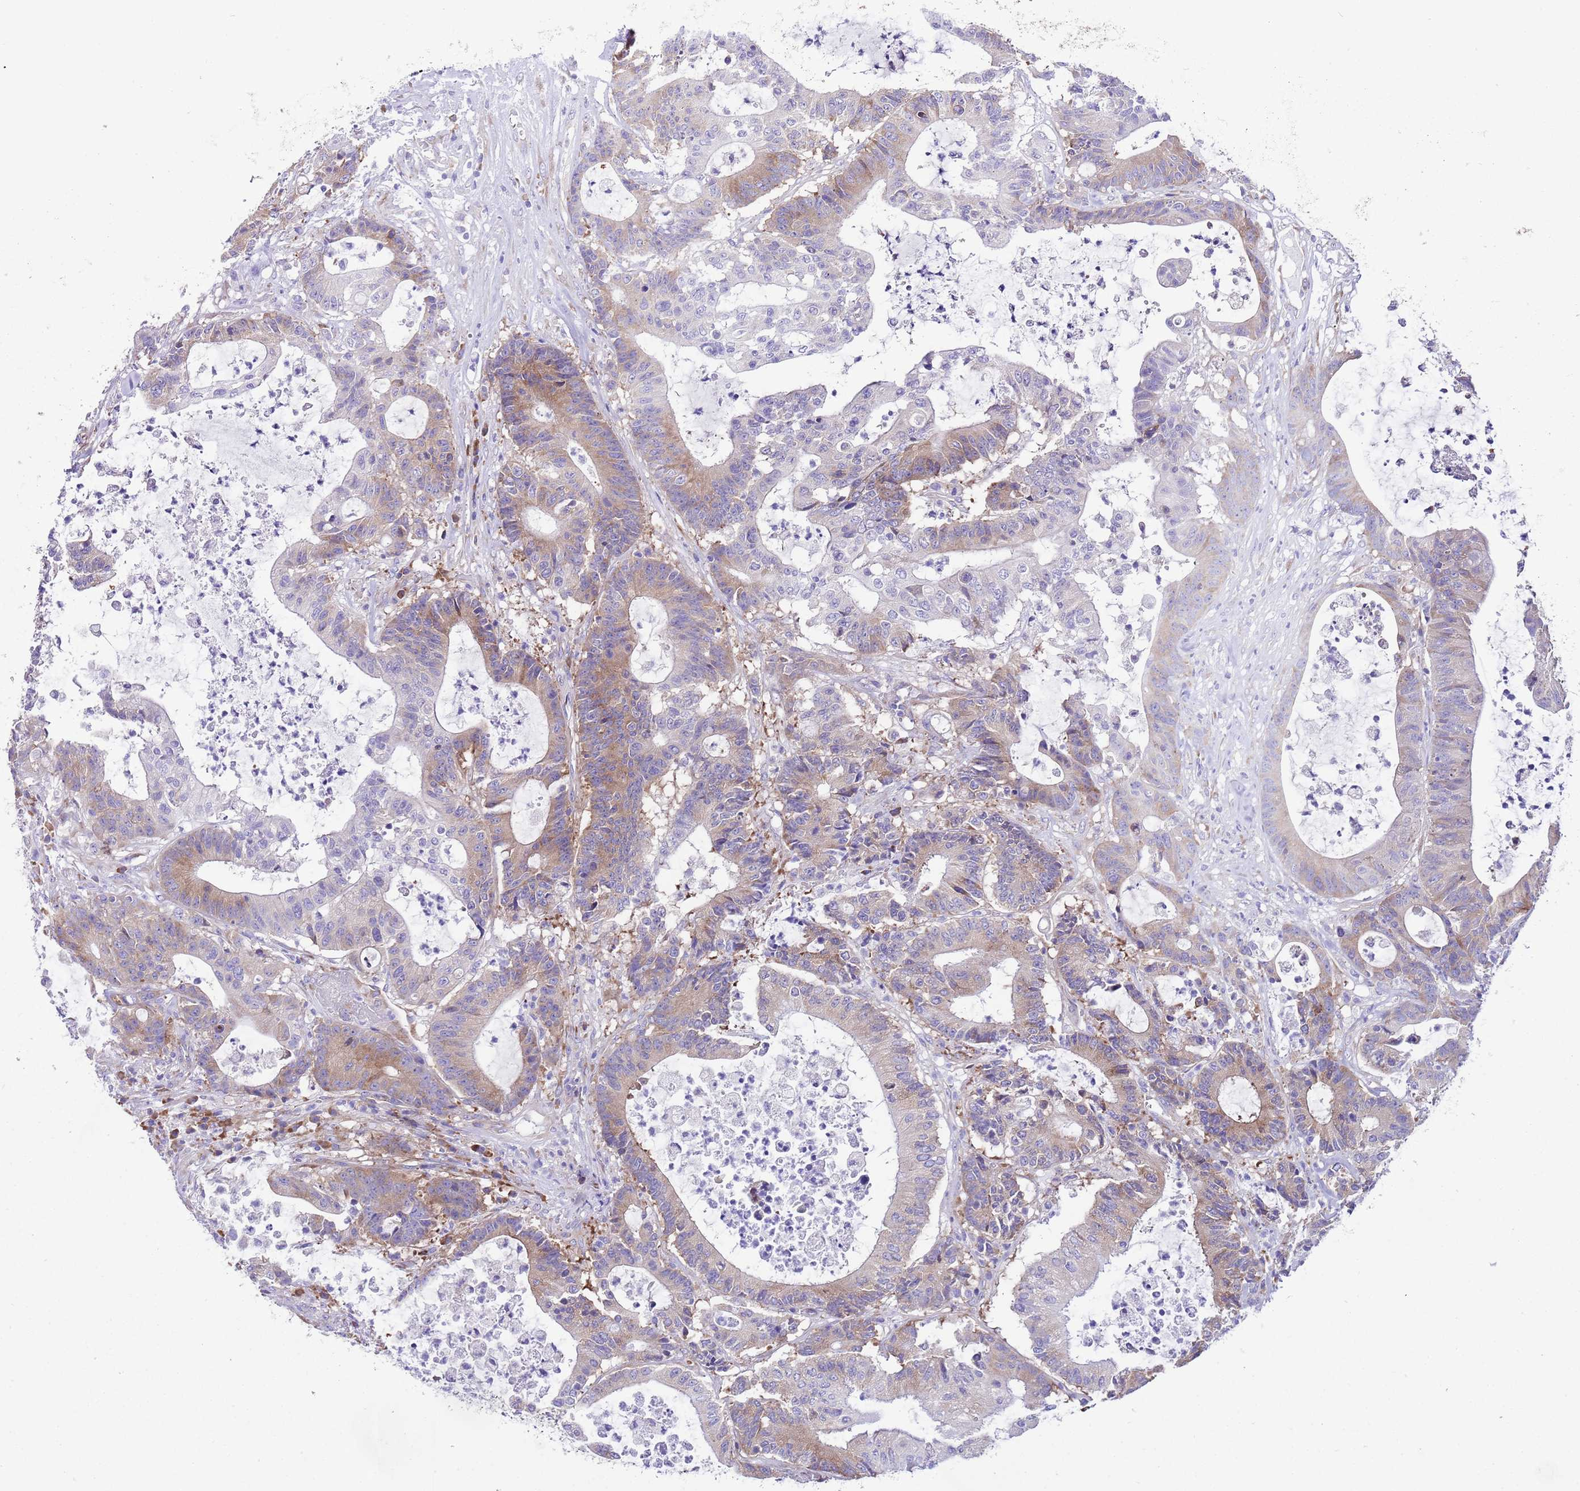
{"staining": {"intensity": "moderate", "quantity": "25%-75%", "location": "cytoplasmic/membranous"}, "tissue": "colorectal cancer", "cell_type": "Tumor cells", "image_type": "cancer", "snomed": [{"axis": "morphology", "description": "Adenocarcinoma, NOS"}, {"axis": "topography", "description": "Colon"}], "caption": "Moderate cytoplasmic/membranous expression for a protein is appreciated in approximately 25%-75% of tumor cells of colorectal adenocarcinoma using immunohistochemistry (IHC).", "gene": "RPS10", "patient": {"sex": "female", "age": 84}}